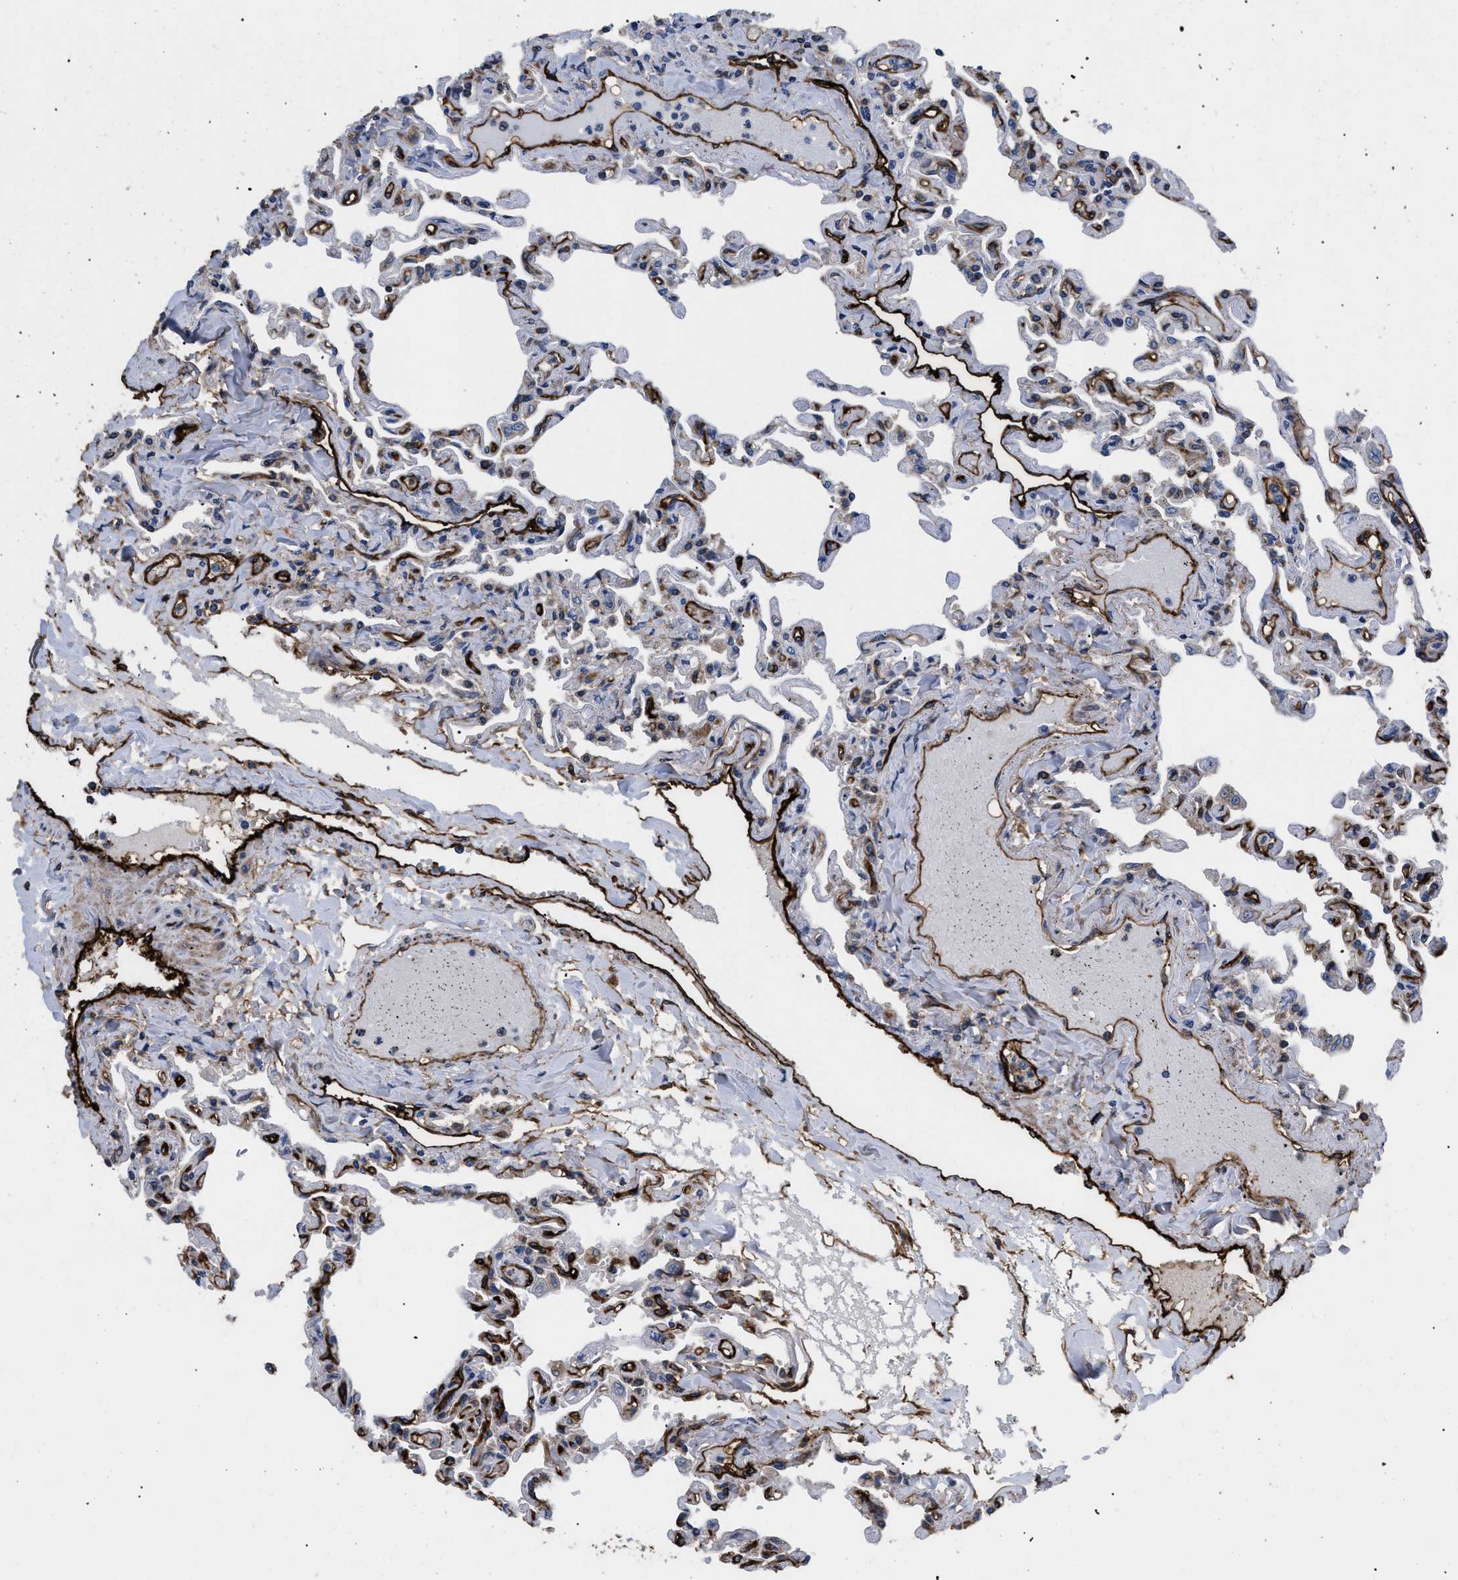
{"staining": {"intensity": "strong", "quantity": "25%-75%", "location": "cytoplasmic/membranous"}, "tissue": "lung", "cell_type": "Alveolar cells", "image_type": "normal", "snomed": [{"axis": "morphology", "description": "Normal tissue, NOS"}, {"axis": "topography", "description": "Lung"}], "caption": "High-power microscopy captured an immunohistochemistry micrograph of unremarkable lung, revealing strong cytoplasmic/membranous positivity in approximately 25%-75% of alveolar cells. (DAB IHC with brightfield microscopy, high magnification).", "gene": "NT5E", "patient": {"sex": "male", "age": 21}}